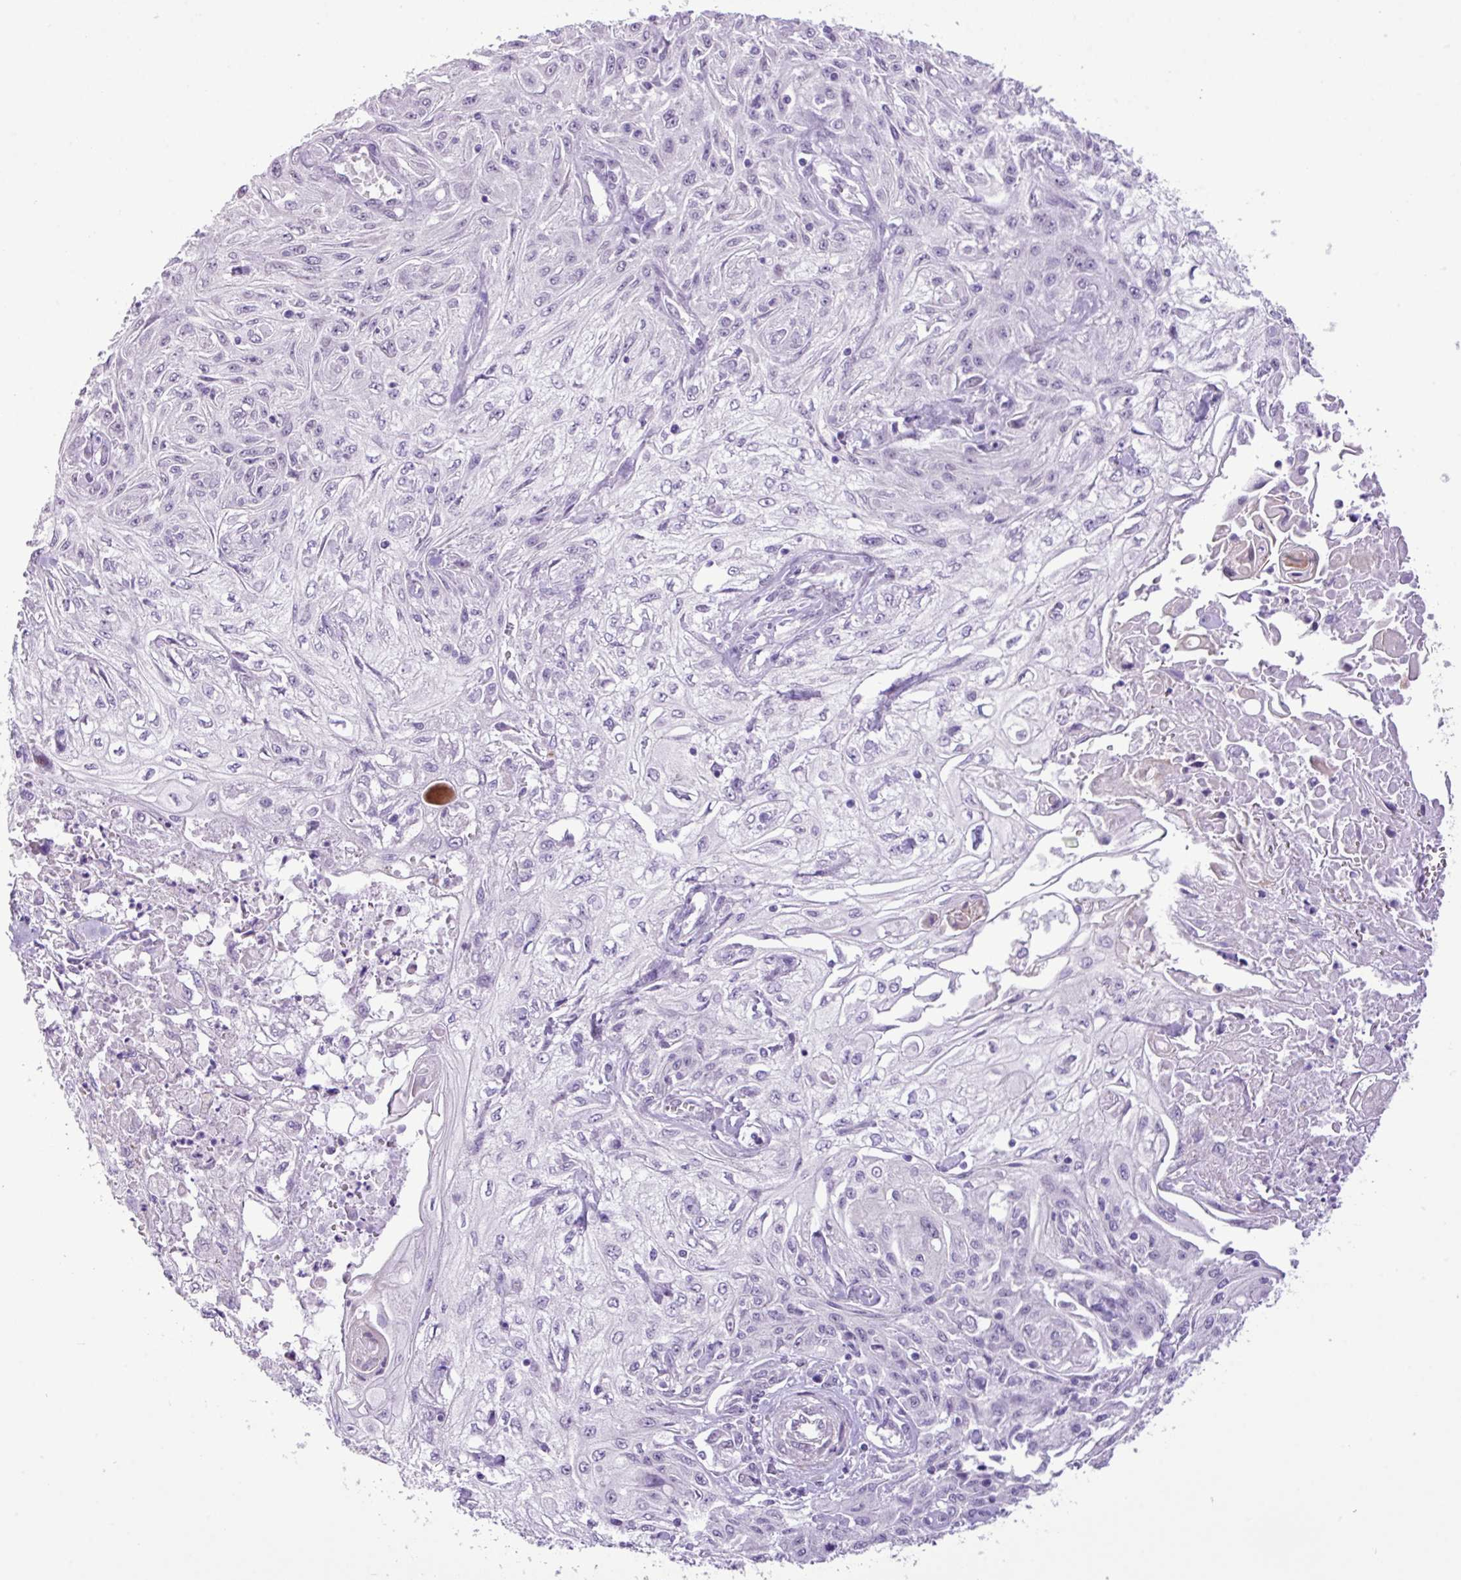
{"staining": {"intensity": "negative", "quantity": "none", "location": "none"}, "tissue": "skin cancer", "cell_type": "Tumor cells", "image_type": "cancer", "snomed": [{"axis": "morphology", "description": "Squamous cell carcinoma, NOS"}, {"axis": "morphology", "description": "Squamous cell carcinoma, metastatic, NOS"}, {"axis": "topography", "description": "Skin"}, {"axis": "topography", "description": "Lymph node"}], "caption": "Histopathology image shows no protein positivity in tumor cells of skin cancer (metastatic squamous cell carcinoma) tissue.", "gene": "YLPM1", "patient": {"sex": "male", "age": 75}}